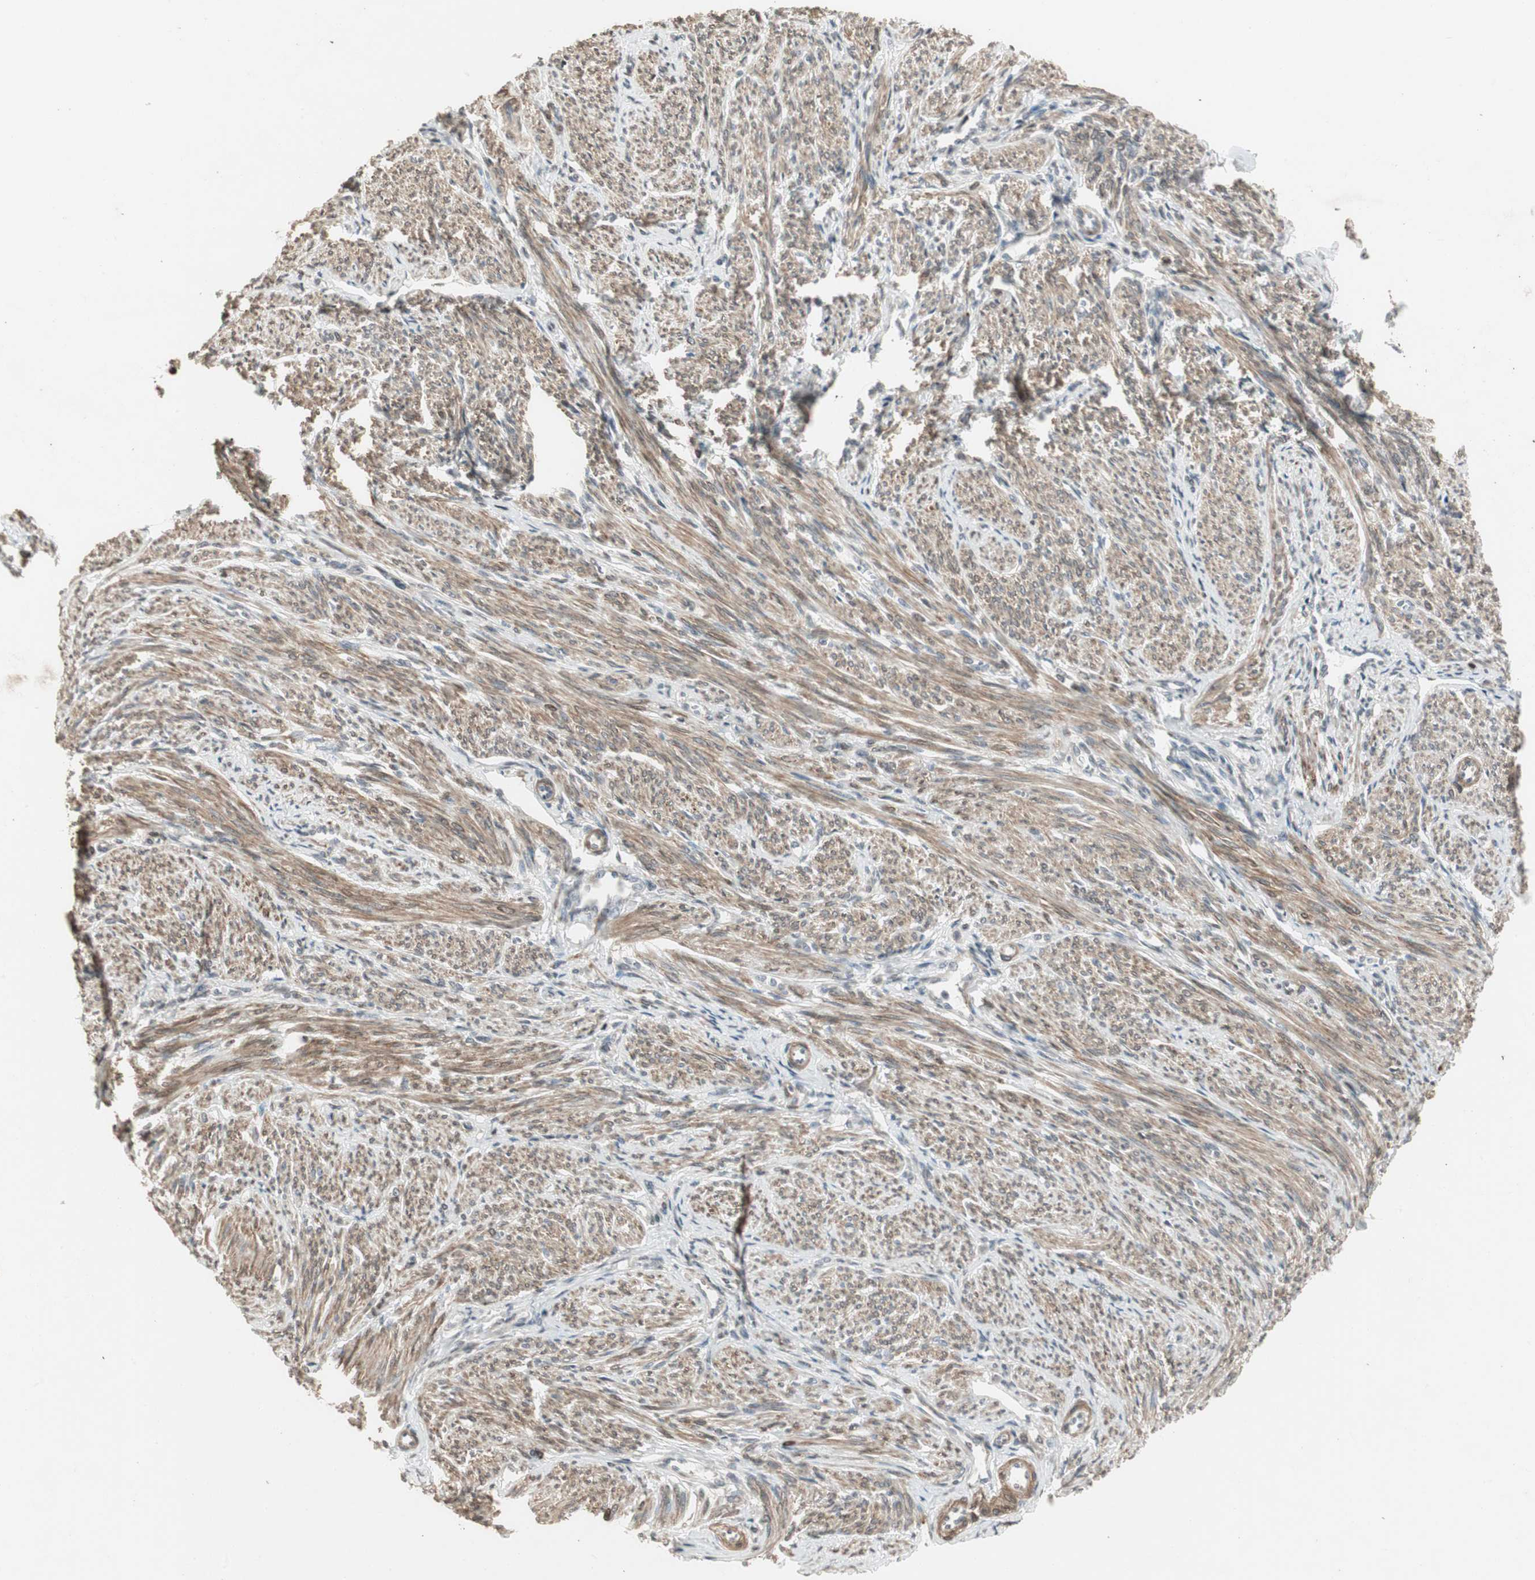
{"staining": {"intensity": "moderate", "quantity": ">75%", "location": "cytoplasmic/membranous"}, "tissue": "smooth muscle", "cell_type": "Smooth muscle cells", "image_type": "normal", "snomed": [{"axis": "morphology", "description": "Normal tissue, NOS"}, {"axis": "topography", "description": "Smooth muscle"}], "caption": "Smooth muscle cells demonstrate medium levels of moderate cytoplasmic/membranous staining in about >75% of cells in normal human smooth muscle. (IHC, brightfield microscopy, high magnification).", "gene": "PRKG1", "patient": {"sex": "female", "age": 65}}